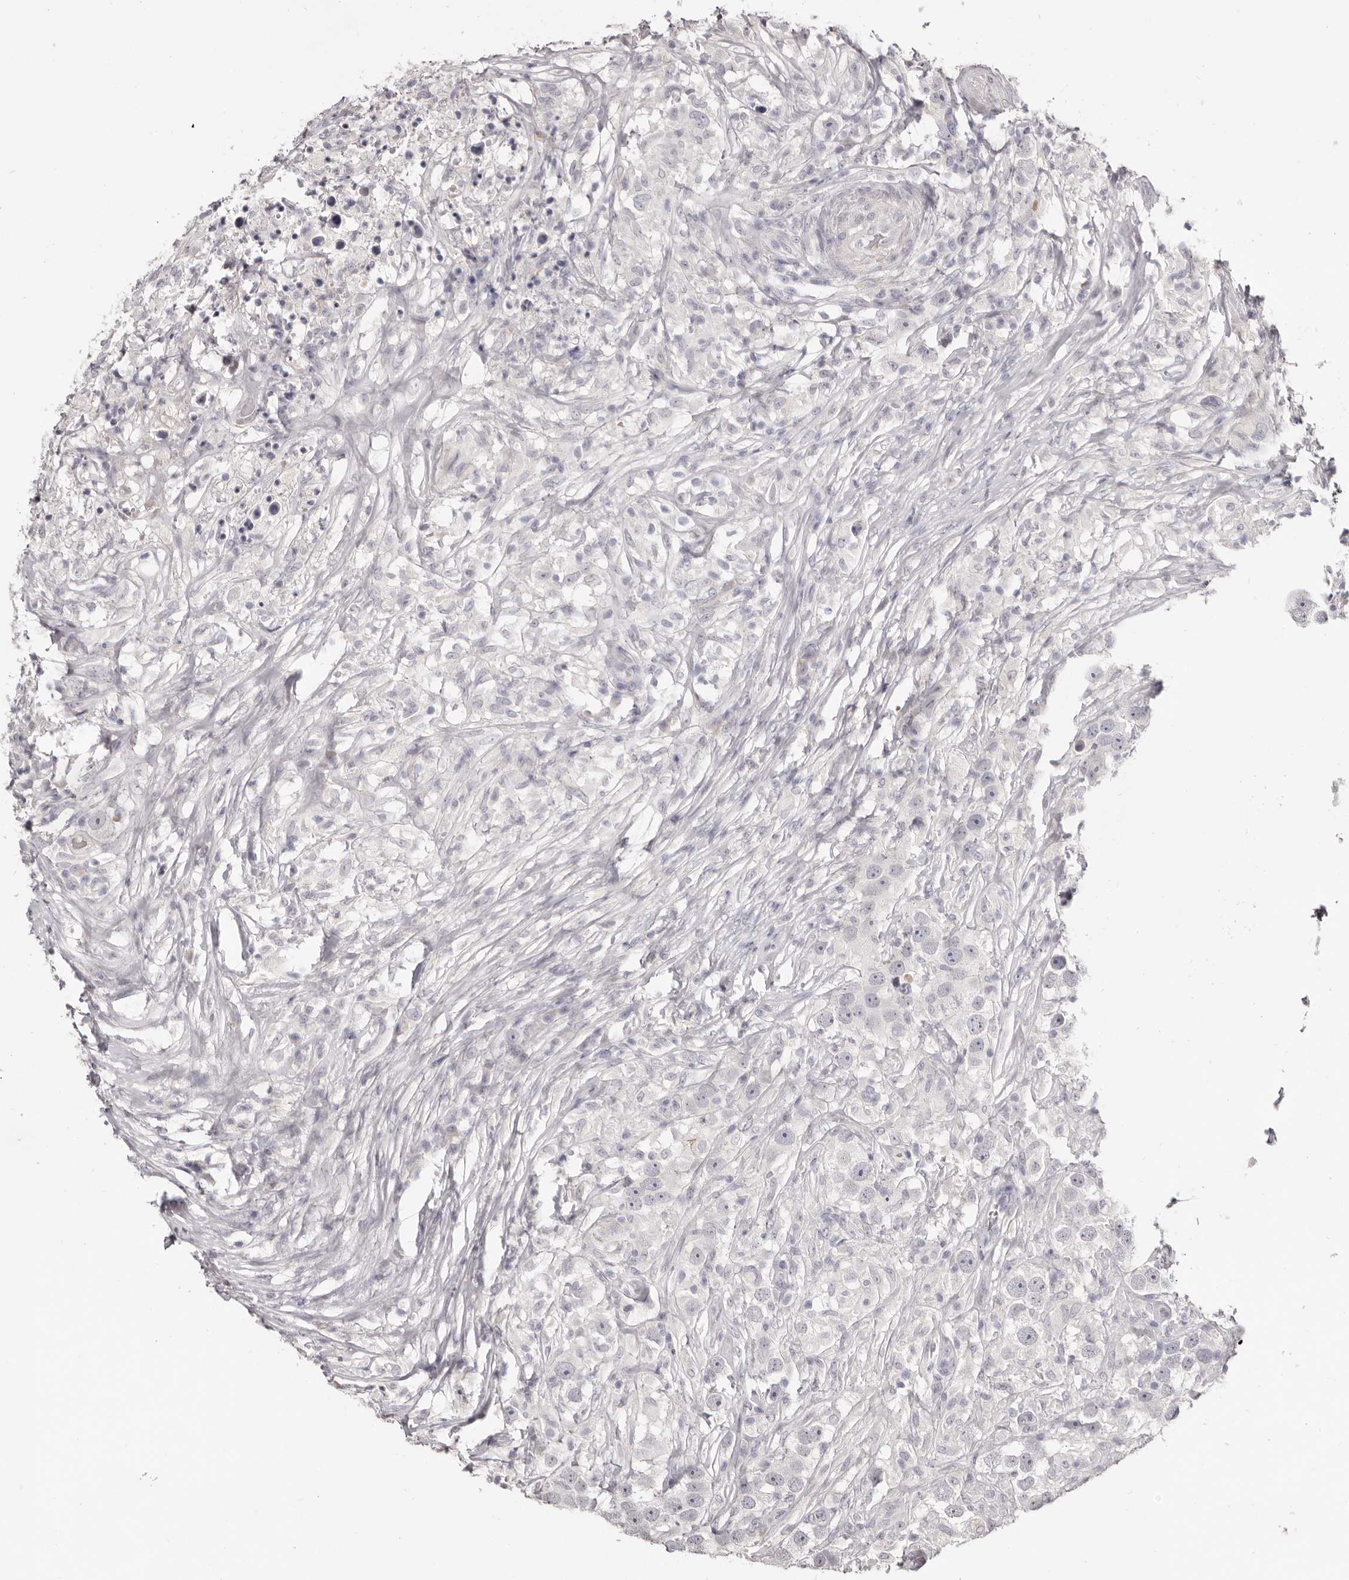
{"staining": {"intensity": "negative", "quantity": "none", "location": "none"}, "tissue": "testis cancer", "cell_type": "Tumor cells", "image_type": "cancer", "snomed": [{"axis": "morphology", "description": "Seminoma, NOS"}, {"axis": "topography", "description": "Testis"}], "caption": "Immunohistochemistry of seminoma (testis) displays no staining in tumor cells. Nuclei are stained in blue.", "gene": "PCDHB6", "patient": {"sex": "male", "age": 49}}